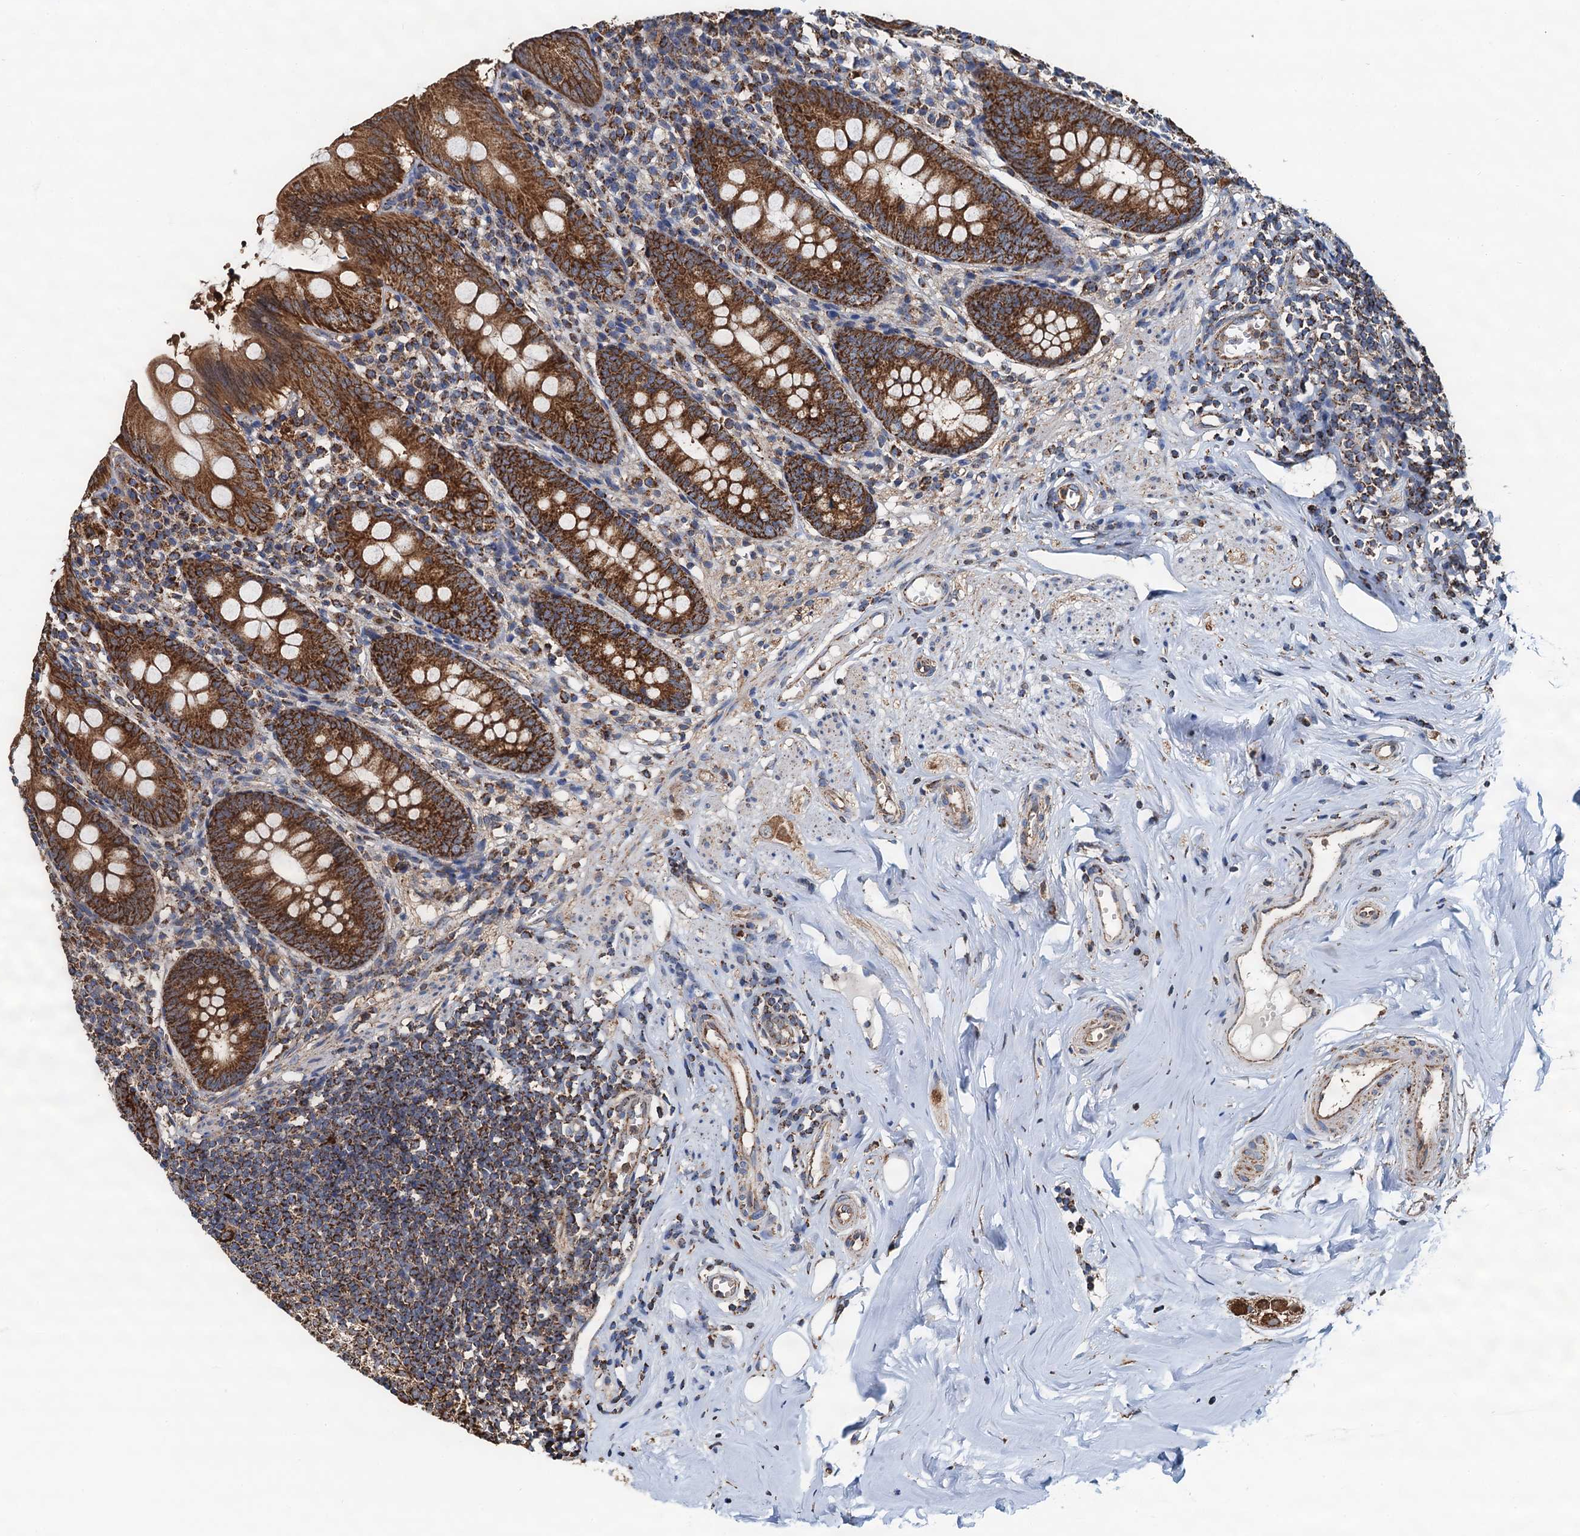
{"staining": {"intensity": "strong", "quantity": ">75%", "location": "cytoplasmic/membranous"}, "tissue": "appendix", "cell_type": "Glandular cells", "image_type": "normal", "snomed": [{"axis": "morphology", "description": "Normal tissue, NOS"}, {"axis": "topography", "description": "Appendix"}], "caption": "IHC of normal human appendix exhibits high levels of strong cytoplasmic/membranous expression in about >75% of glandular cells.", "gene": "AAGAB", "patient": {"sex": "female", "age": 51}}